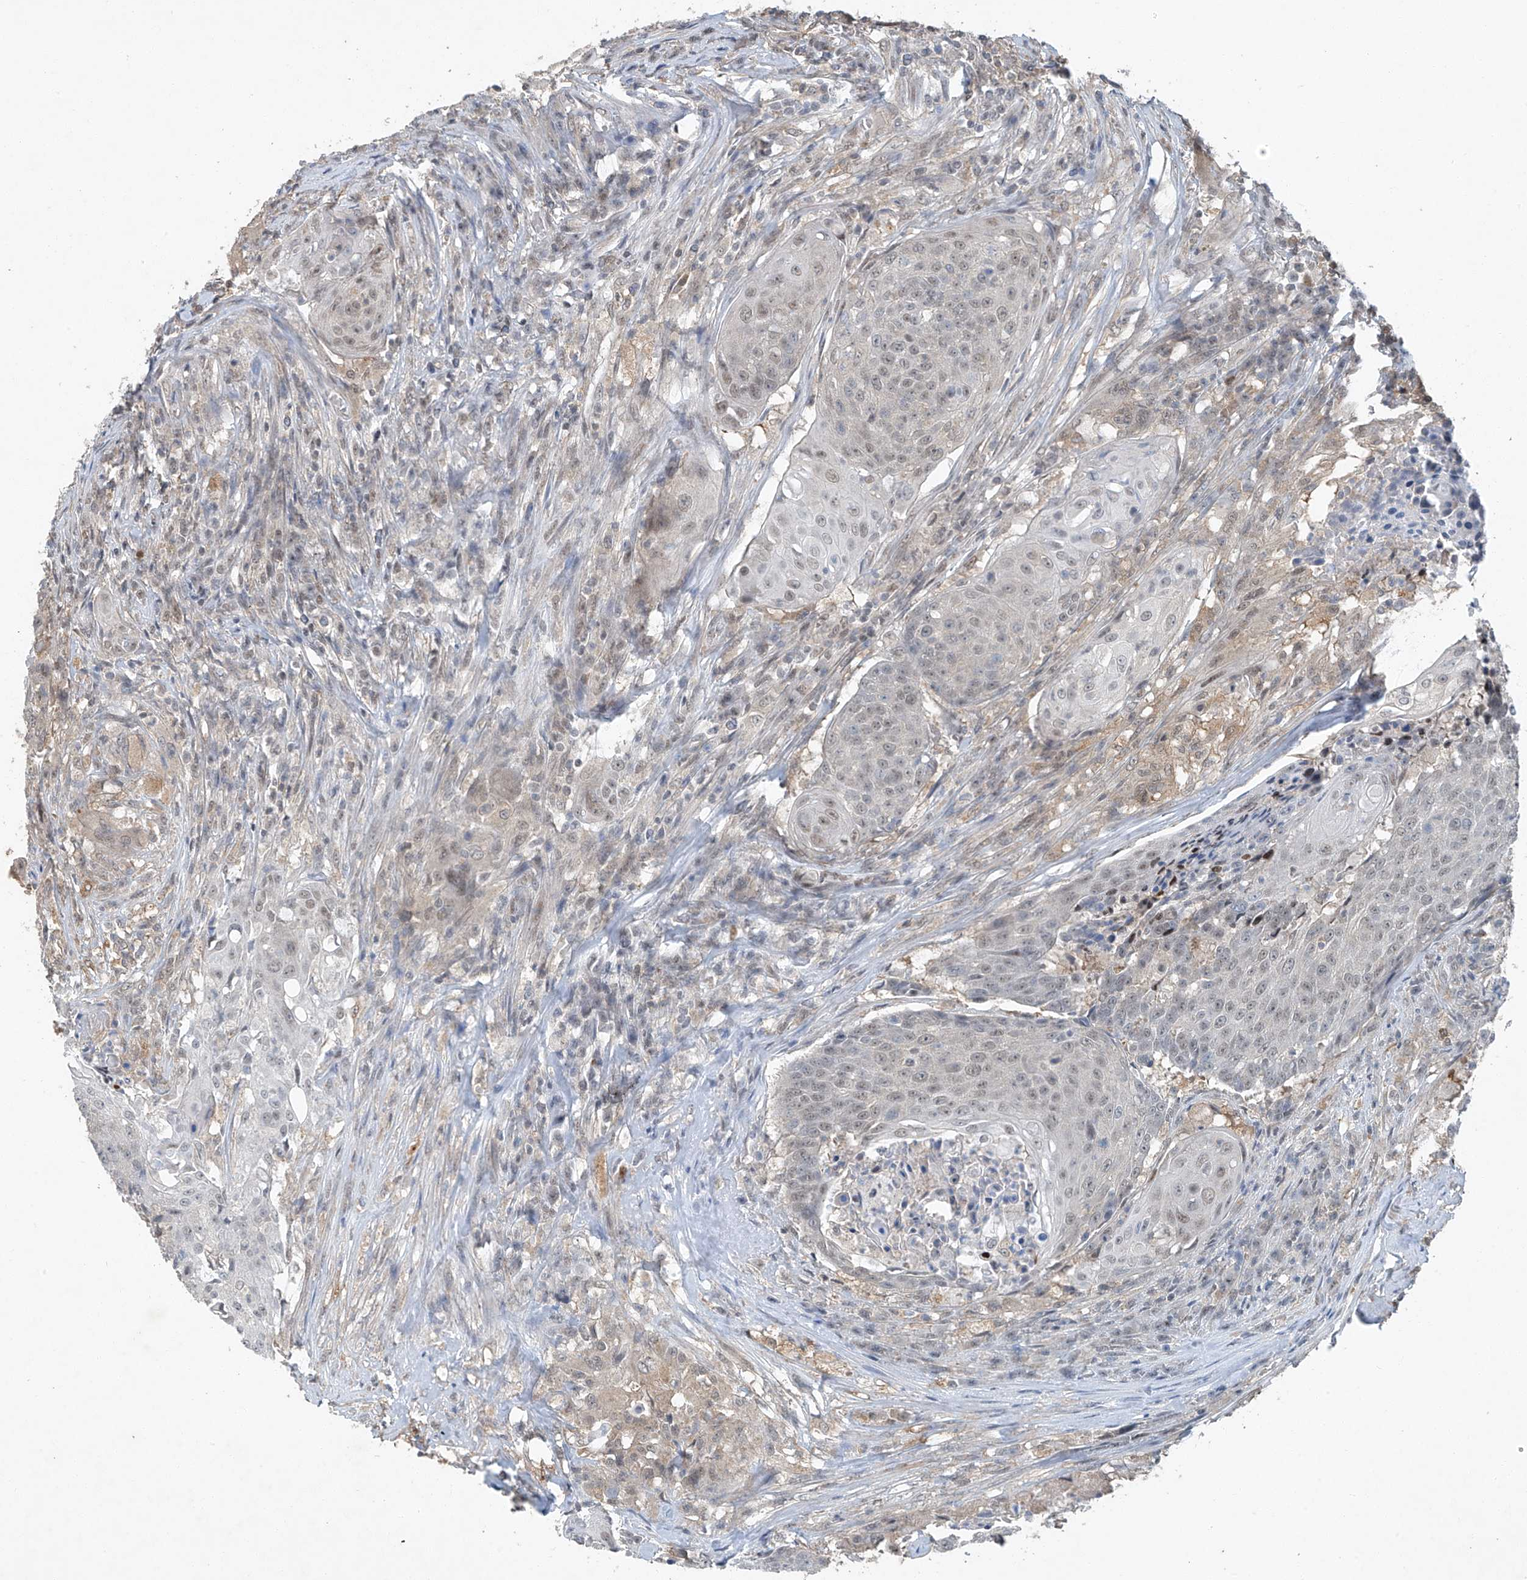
{"staining": {"intensity": "negative", "quantity": "none", "location": "none"}, "tissue": "urothelial cancer", "cell_type": "Tumor cells", "image_type": "cancer", "snomed": [{"axis": "morphology", "description": "Urothelial carcinoma, High grade"}, {"axis": "topography", "description": "Urinary bladder"}], "caption": "A histopathology image of human urothelial cancer is negative for staining in tumor cells.", "gene": "TAF8", "patient": {"sex": "female", "age": 63}}